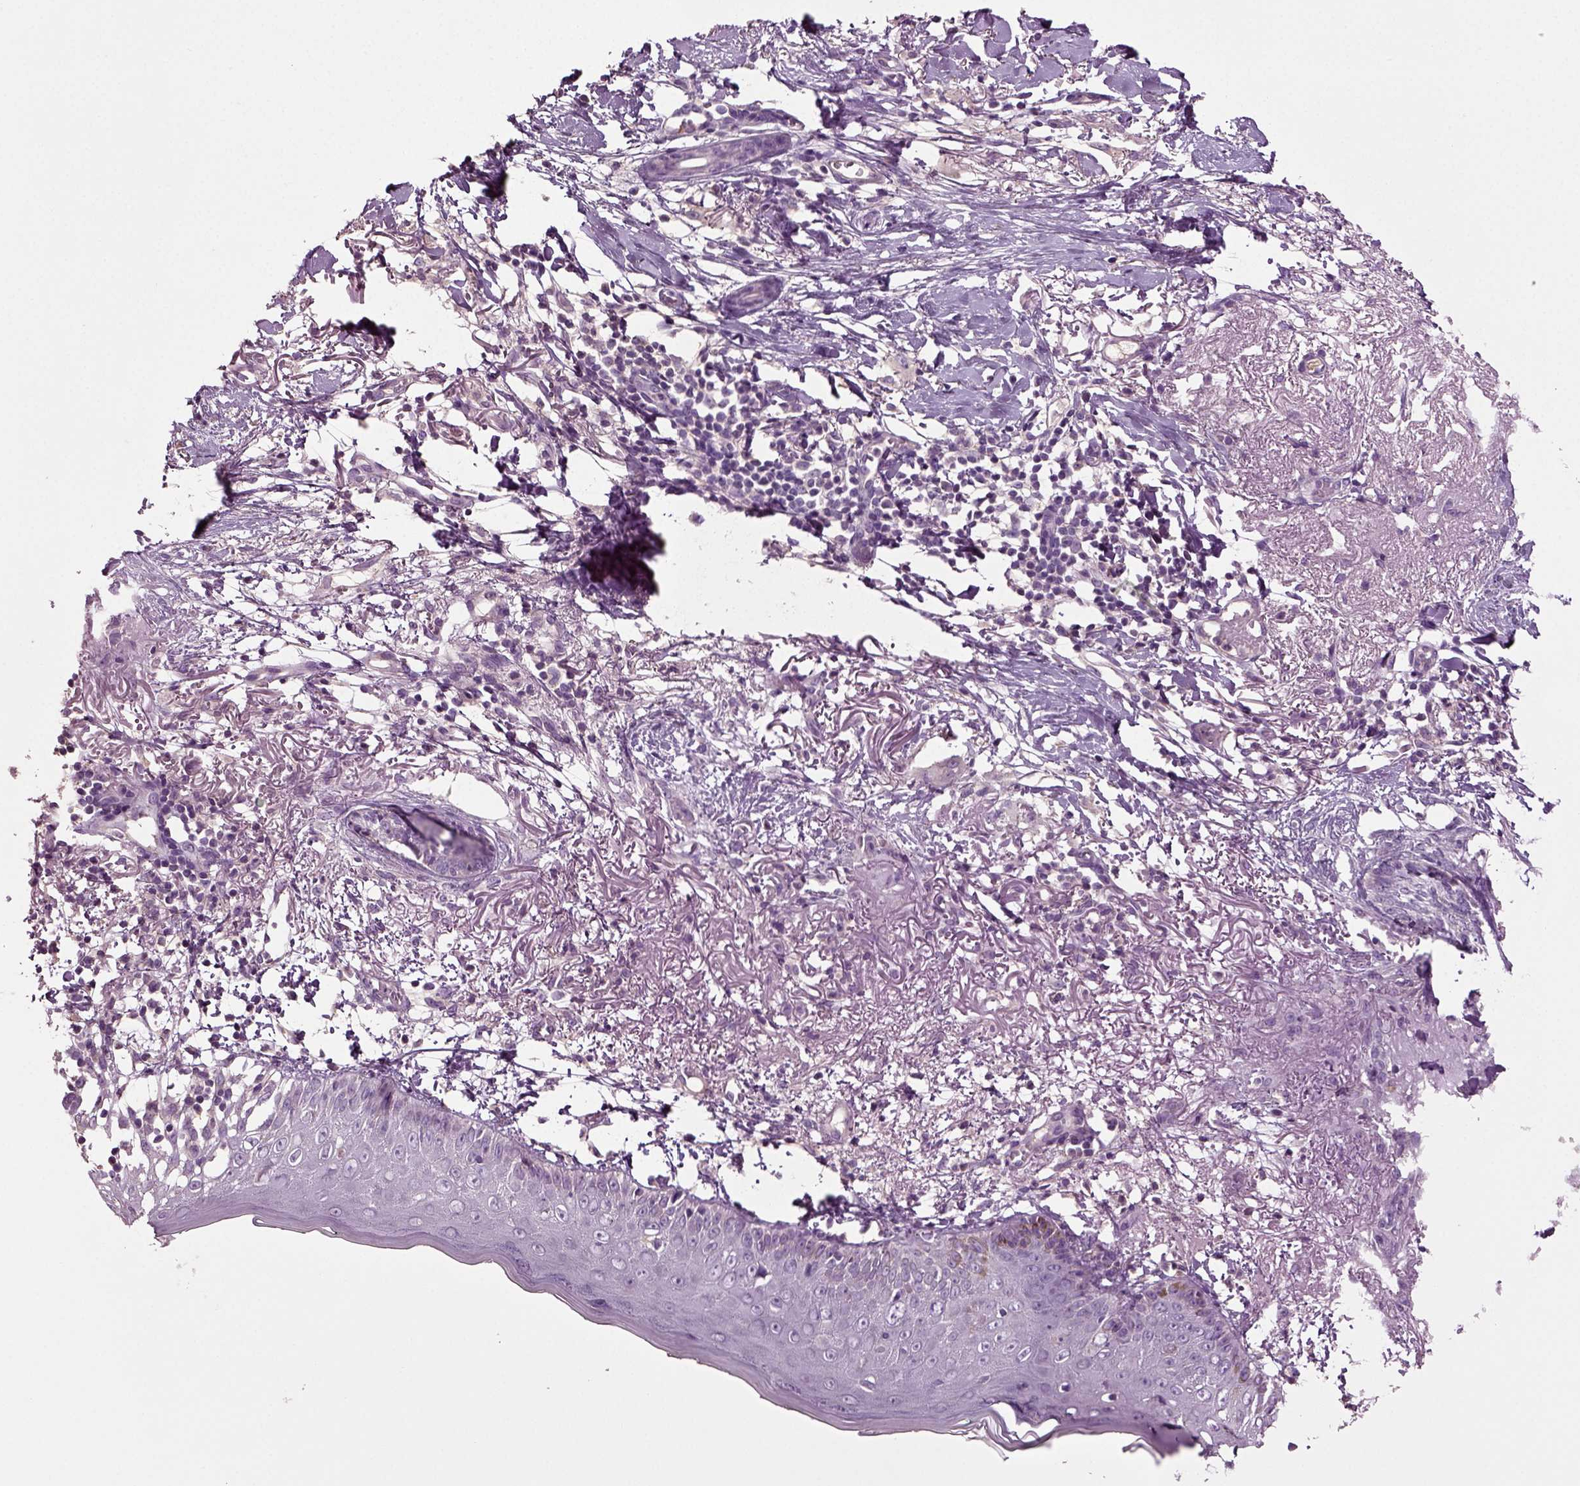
{"staining": {"intensity": "negative", "quantity": "none", "location": "none"}, "tissue": "skin cancer", "cell_type": "Tumor cells", "image_type": "cancer", "snomed": [{"axis": "morphology", "description": "Normal tissue, NOS"}, {"axis": "morphology", "description": "Basal cell carcinoma"}, {"axis": "topography", "description": "Skin"}], "caption": "The micrograph shows no significant expression in tumor cells of basal cell carcinoma (skin).", "gene": "DEFB118", "patient": {"sex": "male", "age": 84}}